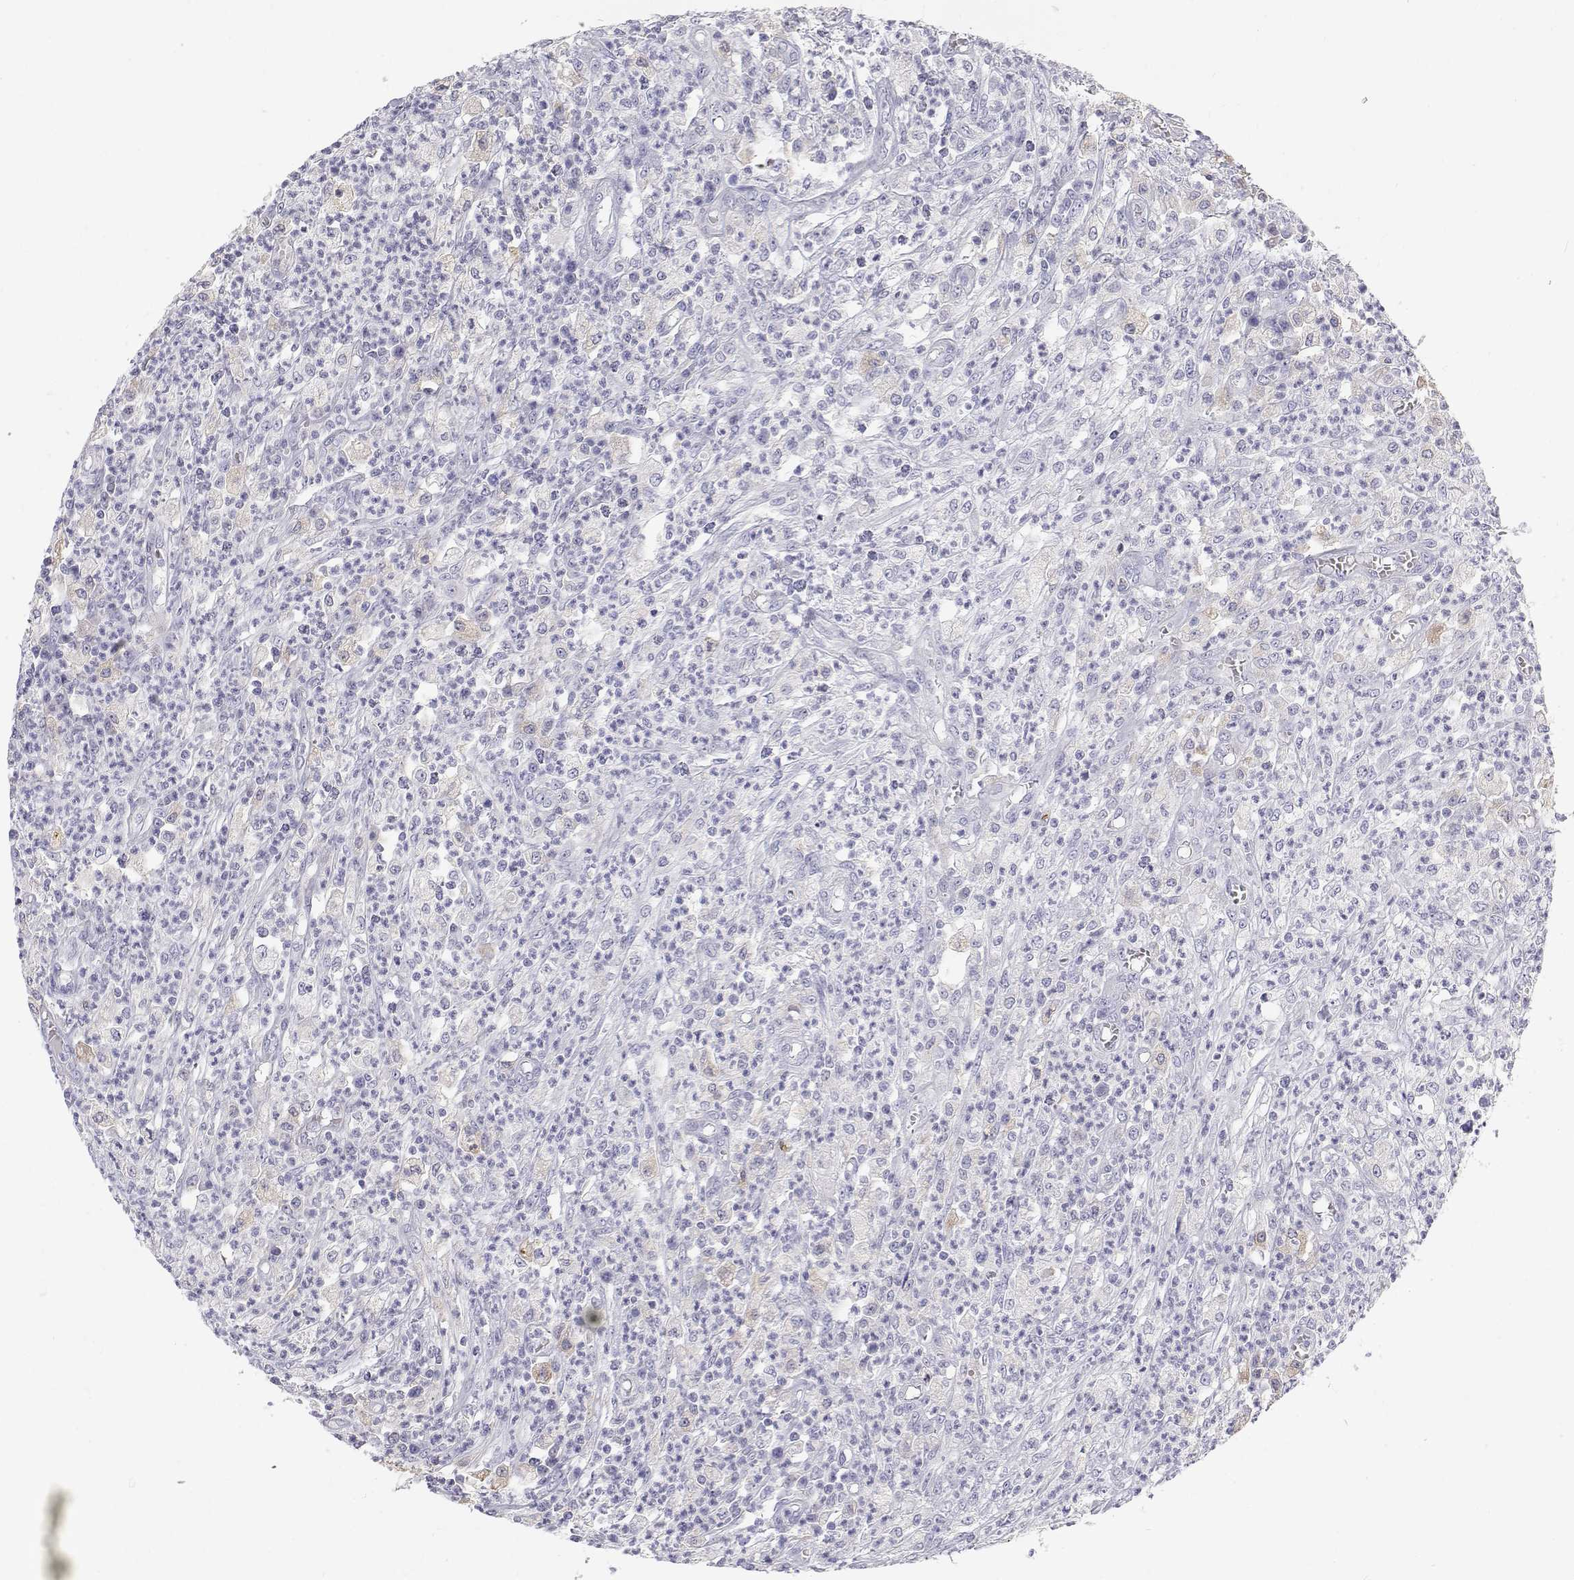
{"staining": {"intensity": "negative", "quantity": "none", "location": "none"}, "tissue": "colorectal cancer", "cell_type": "Tumor cells", "image_type": "cancer", "snomed": [{"axis": "morphology", "description": "Normal tissue, NOS"}, {"axis": "morphology", "description": "Adenocarcinoma, NOS"}, {"axis": "topography", "description": "Colon"}], "caption": "Immunohistochemical staining of colorectal cancer reveals no significant staining in tumor cells.", "gene": "NCR2", "patient": {"sex": "male", "age": 65}}